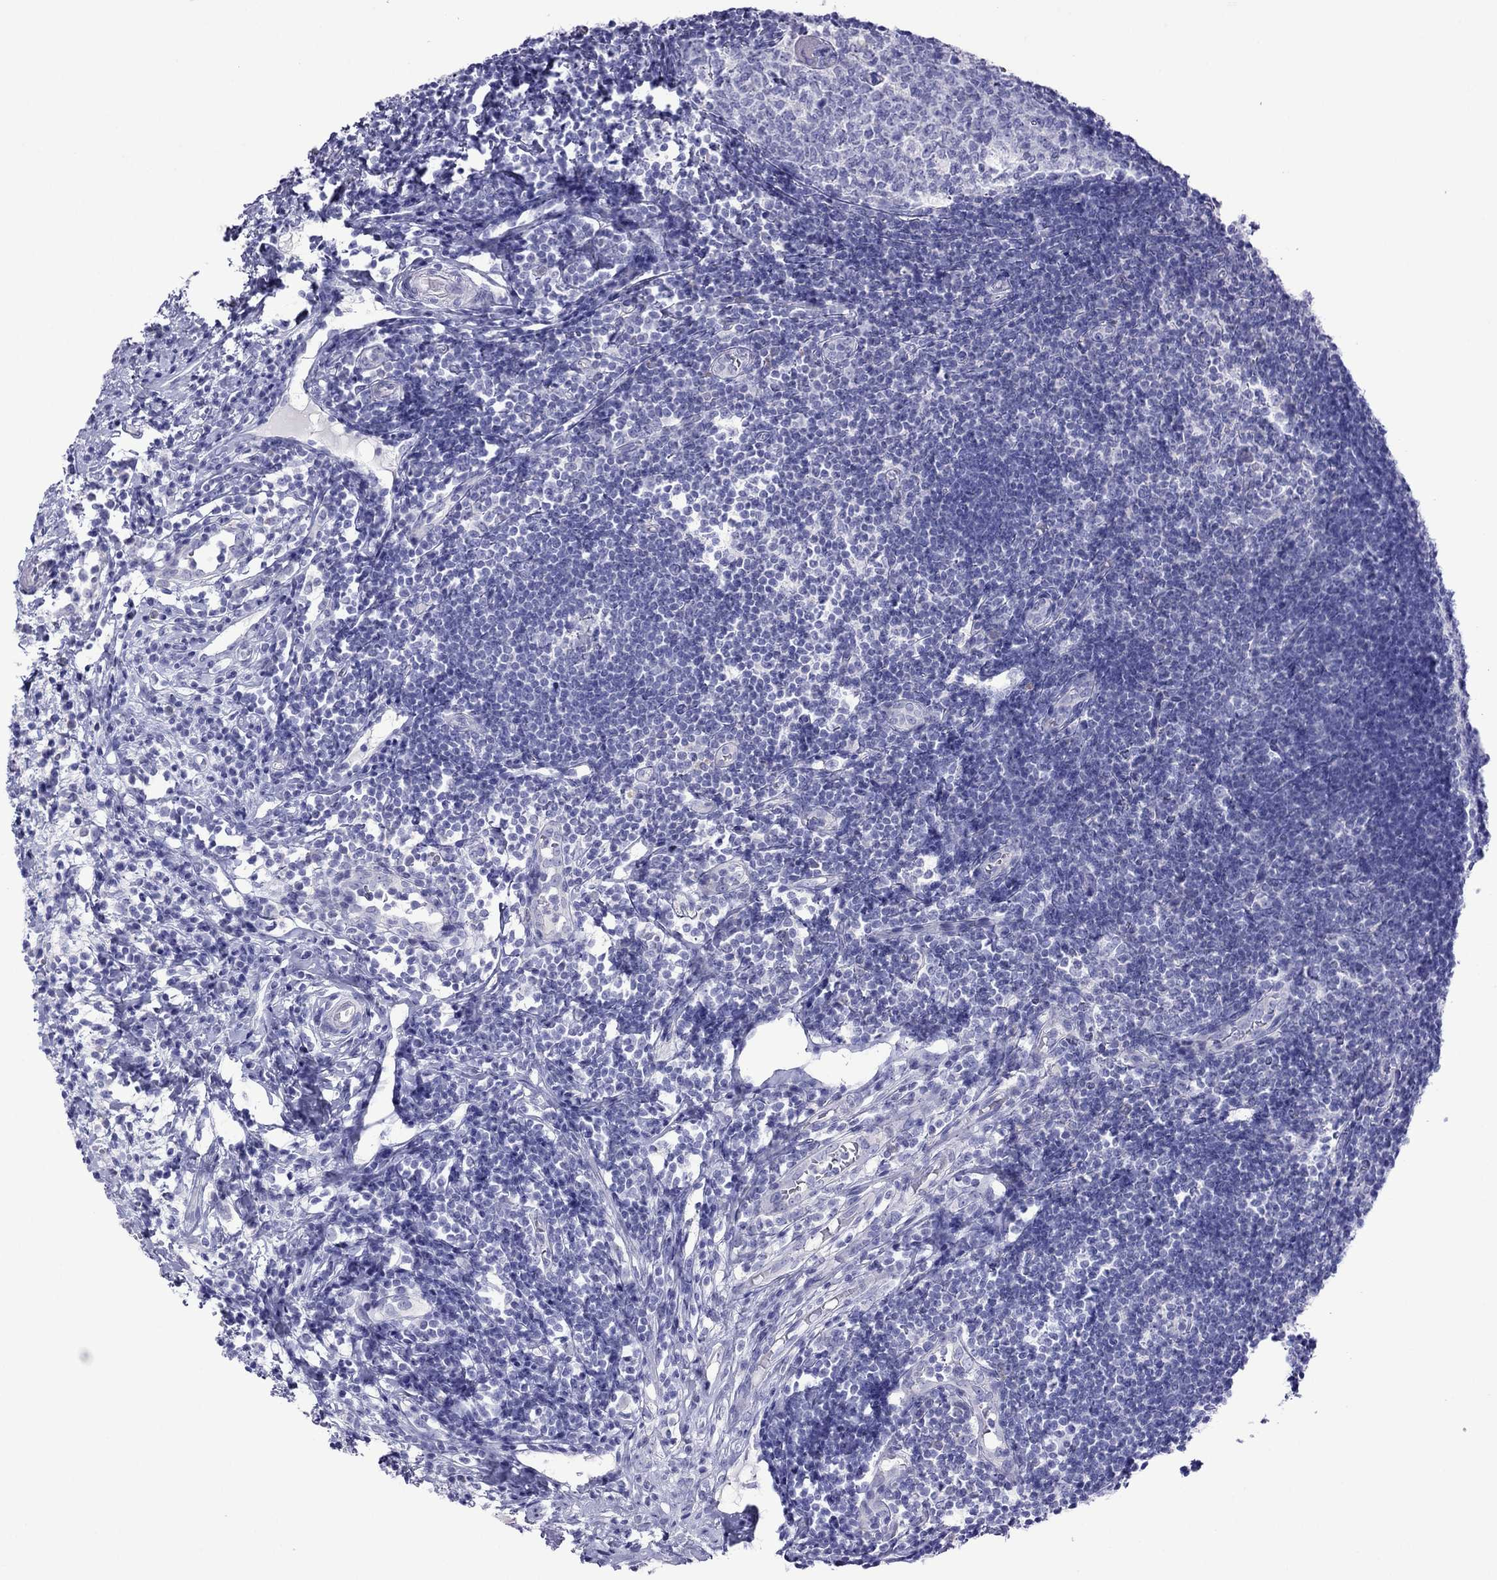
{"staining": {"intensity": "negative", "quantity": "none", "location": "none"}, "tissue": "appendix", "cell_type": "Glandular cells", "image_type": "normal", "snomed": [{"axis": "morphology", "description": "Normal tissue, NOS"}, {"axis": "morphology", "description": "Inflammation, NOS"}, {"axis": "topography", "description": "Appendix"}], "caption": "An IHC histopathology image of normal appendix is shown. There is no staining in glandular cells of appendix. The staining was performed using DAB to visualize the protein expression in brown, while the nuclei were stained in blue with hematoxylin (Magnification: 20x).", "gene": "PCDHA6", "patient": {"sex": "male", "age": 16}}